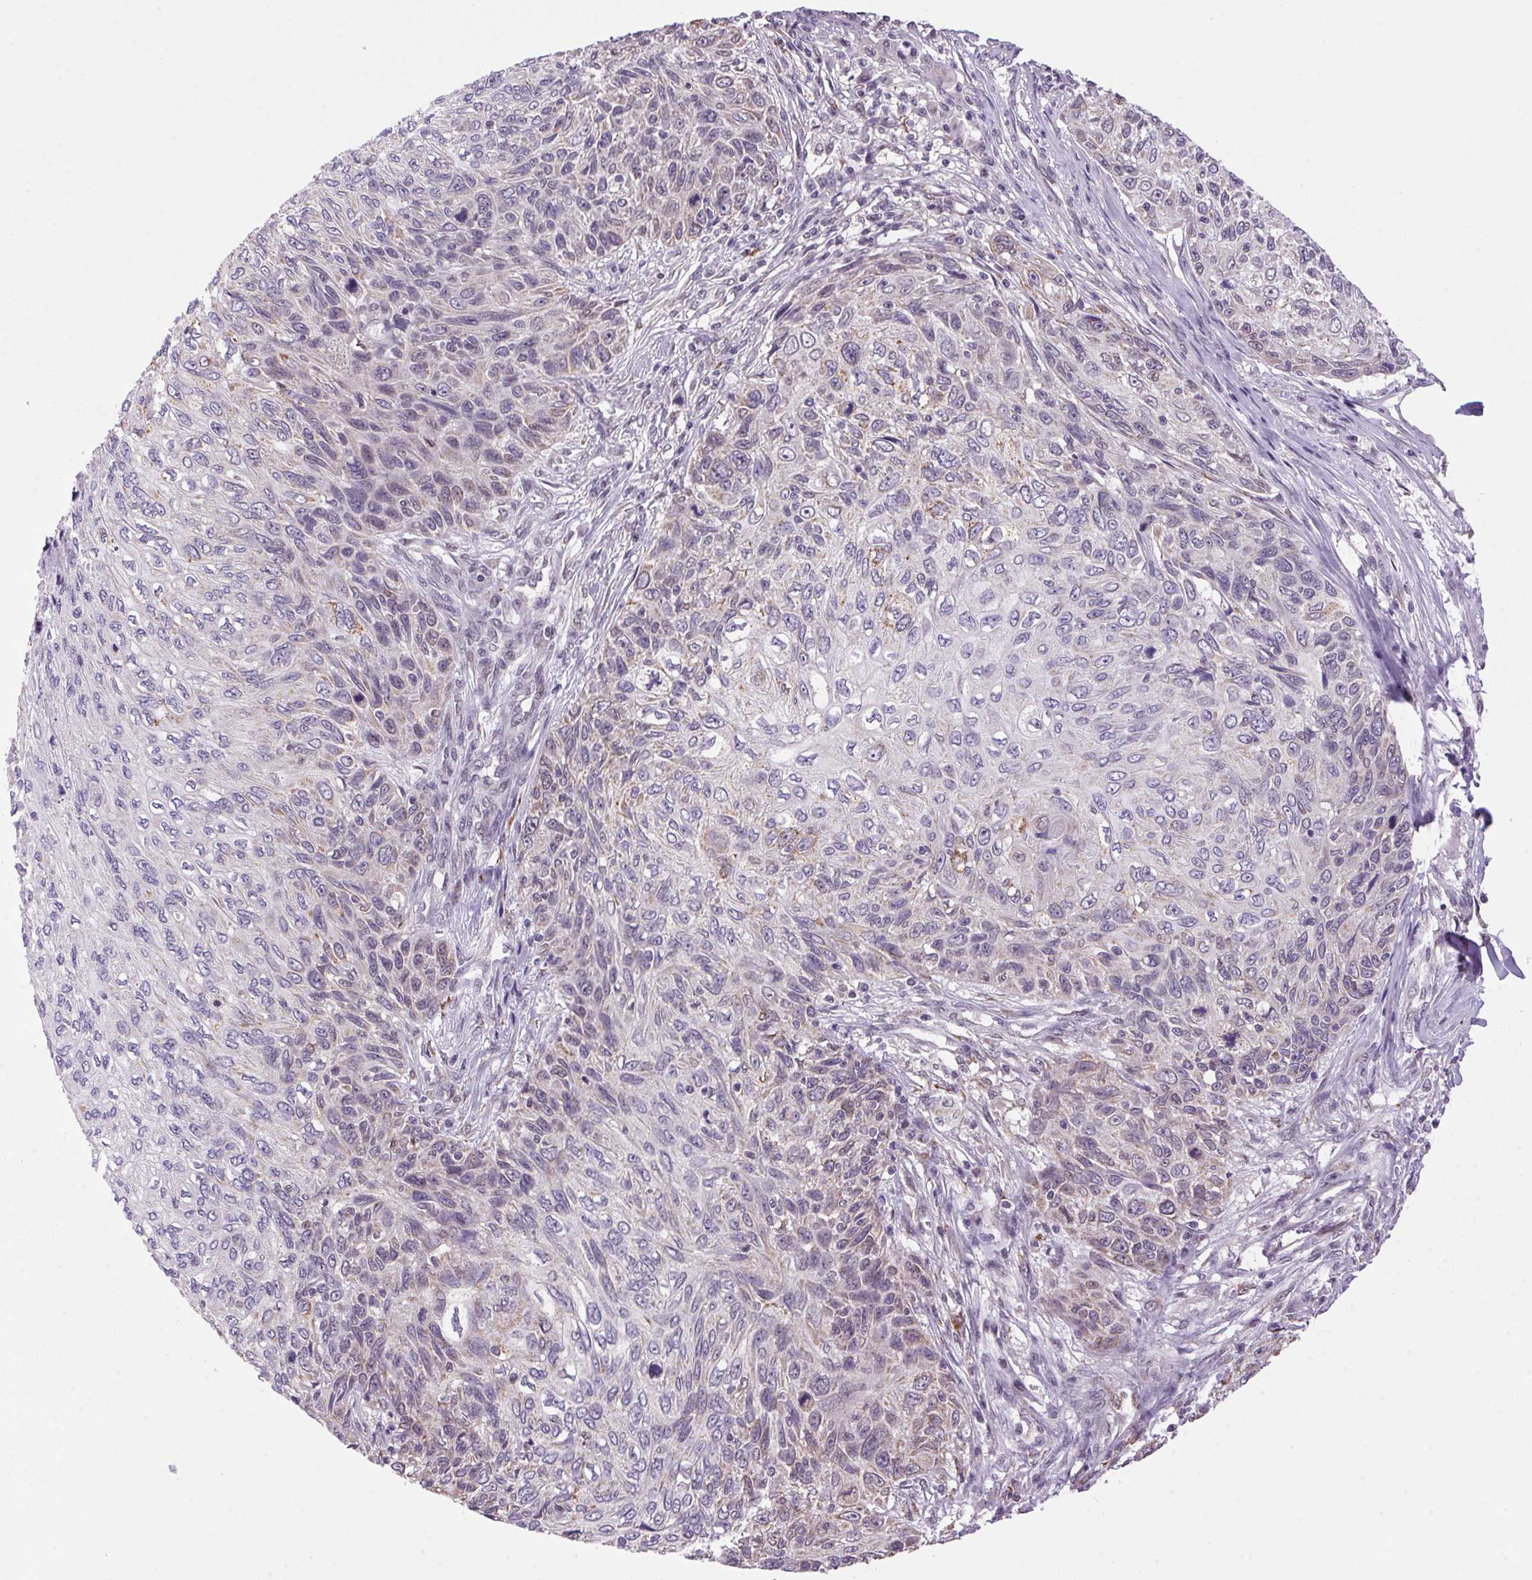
{"staining": {"intensity": "weak", "quantity": "25%-75%", "location": "cytoplasmic/membranous"}, "tissue": "skin cancer", "cell_type": "Tumor cells", "image_type": "cancer", "snomed": [{"axis": "morphology", "description": "Squamous cell carcinoma, NOS"}, {"axis": "topography", "description": "Skin"}], "caption": "Protein positivity by immunohistochemistry displays weak cytoplasmic/membranous staining in about 25%-75% of tumor cells in squamous cell carcinoma (skin). (IHC, brightfield microscopy, high magnification).", "gene": "AKR1E2", "patient": {"sex": "male", "age": 92}}